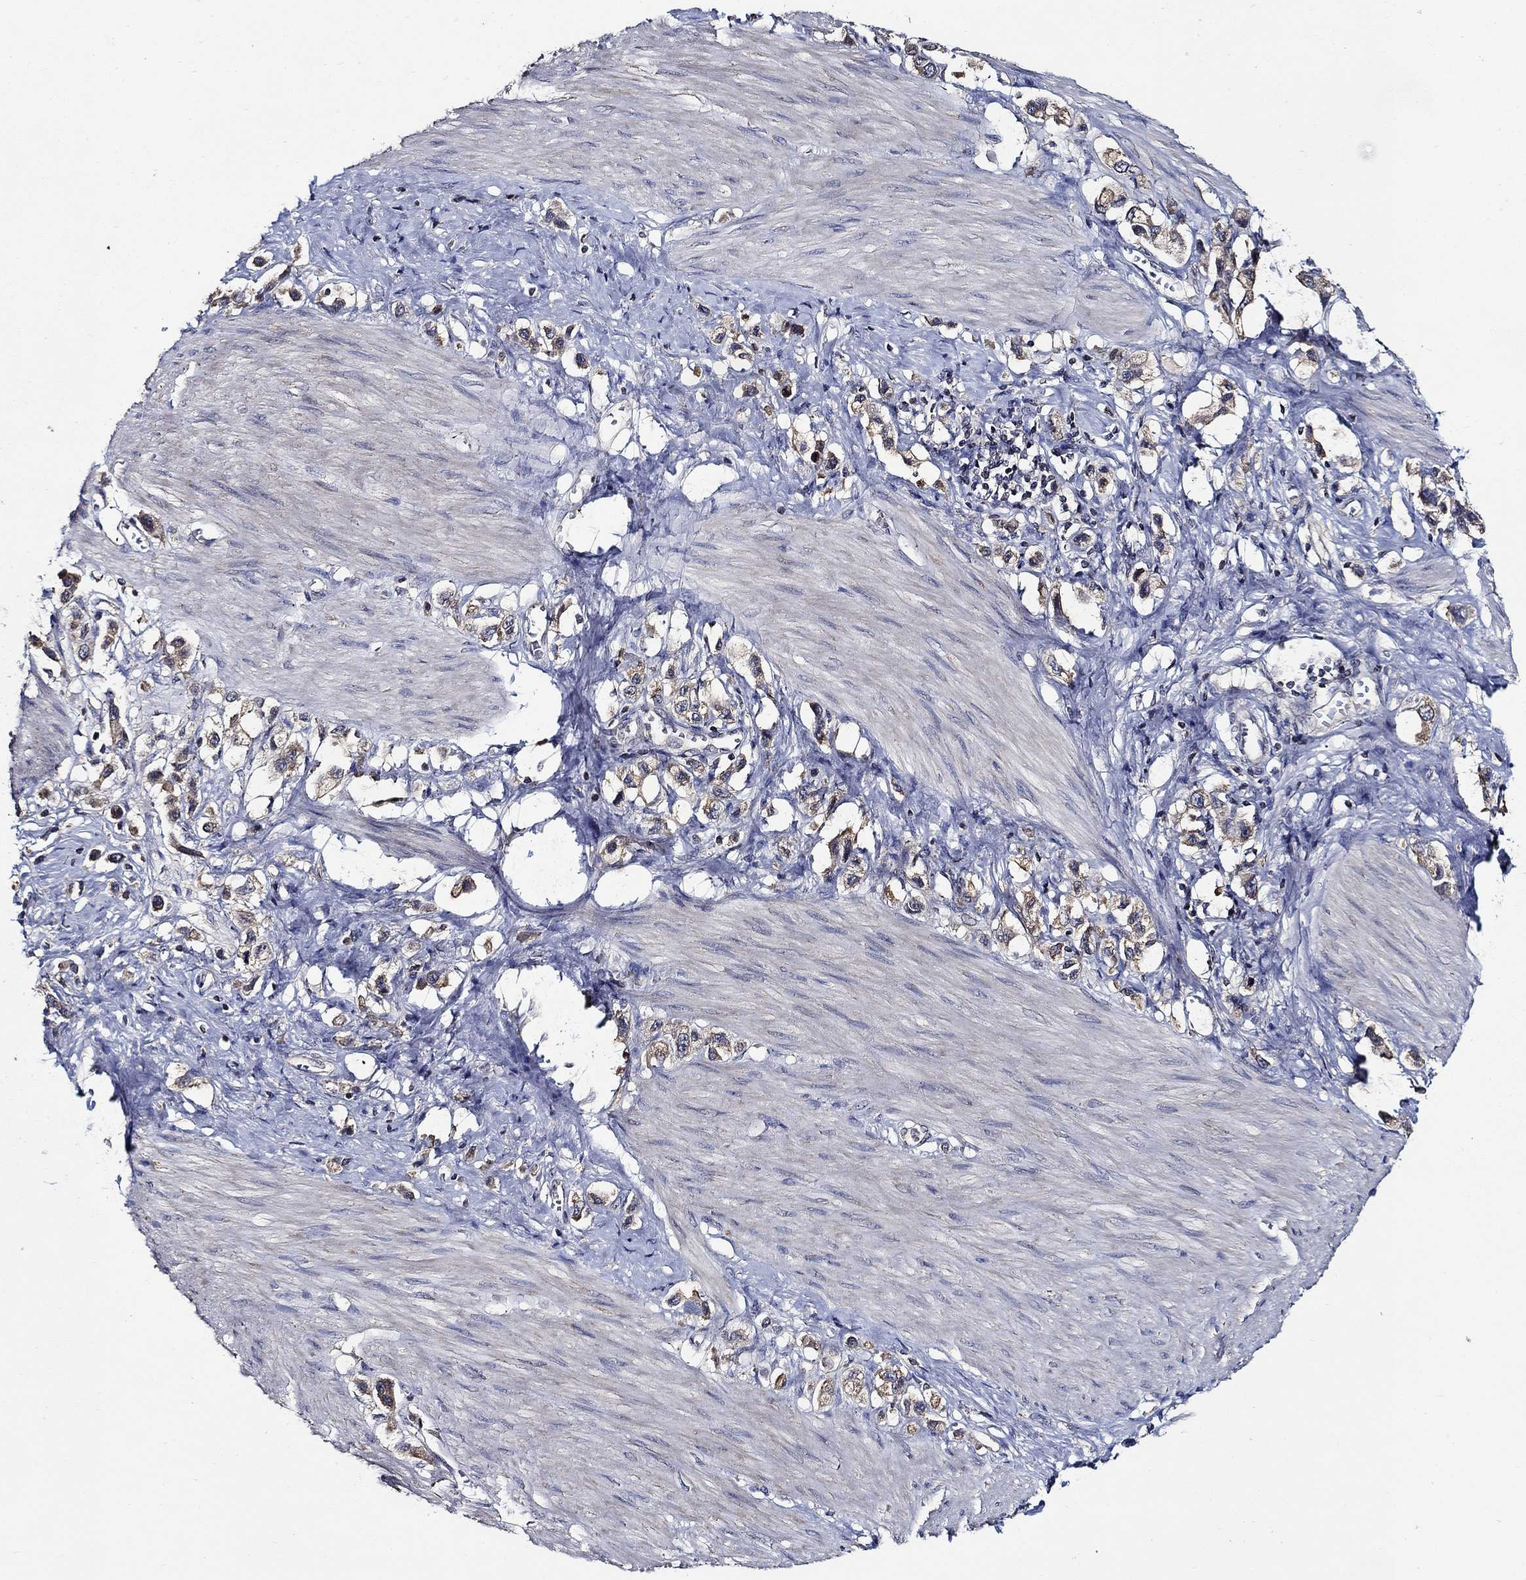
{"staining": {"intensity": "moderate", "quantity": "<25%", "location": "cytoplasmic/membranous"}, "tissue": "stomach cancer", "cell_type": "Tumor cells", "image_type": "cancer", "snomed": [{"axis": "morphology", "description": "Normal tissue, NOS"}, {"axis": "morphology", "description": "Adenocarcinoma, NOS"}, {"axis": "morphology", "description": "Adenocarcinoma, High grade"}, {"axis": "topography", "description": "Stomach, upper"}, {"axis": "topography", "description": "Stomach"}], "caption": "Protein analysis of stomach cancer (adenocarcinoma) tissue displays moderate cytoplasmic/membranous expression in approximately <25% of tumor cells.", "gene": "WDR53", "patient": {"sex": "female", "age": 65}}